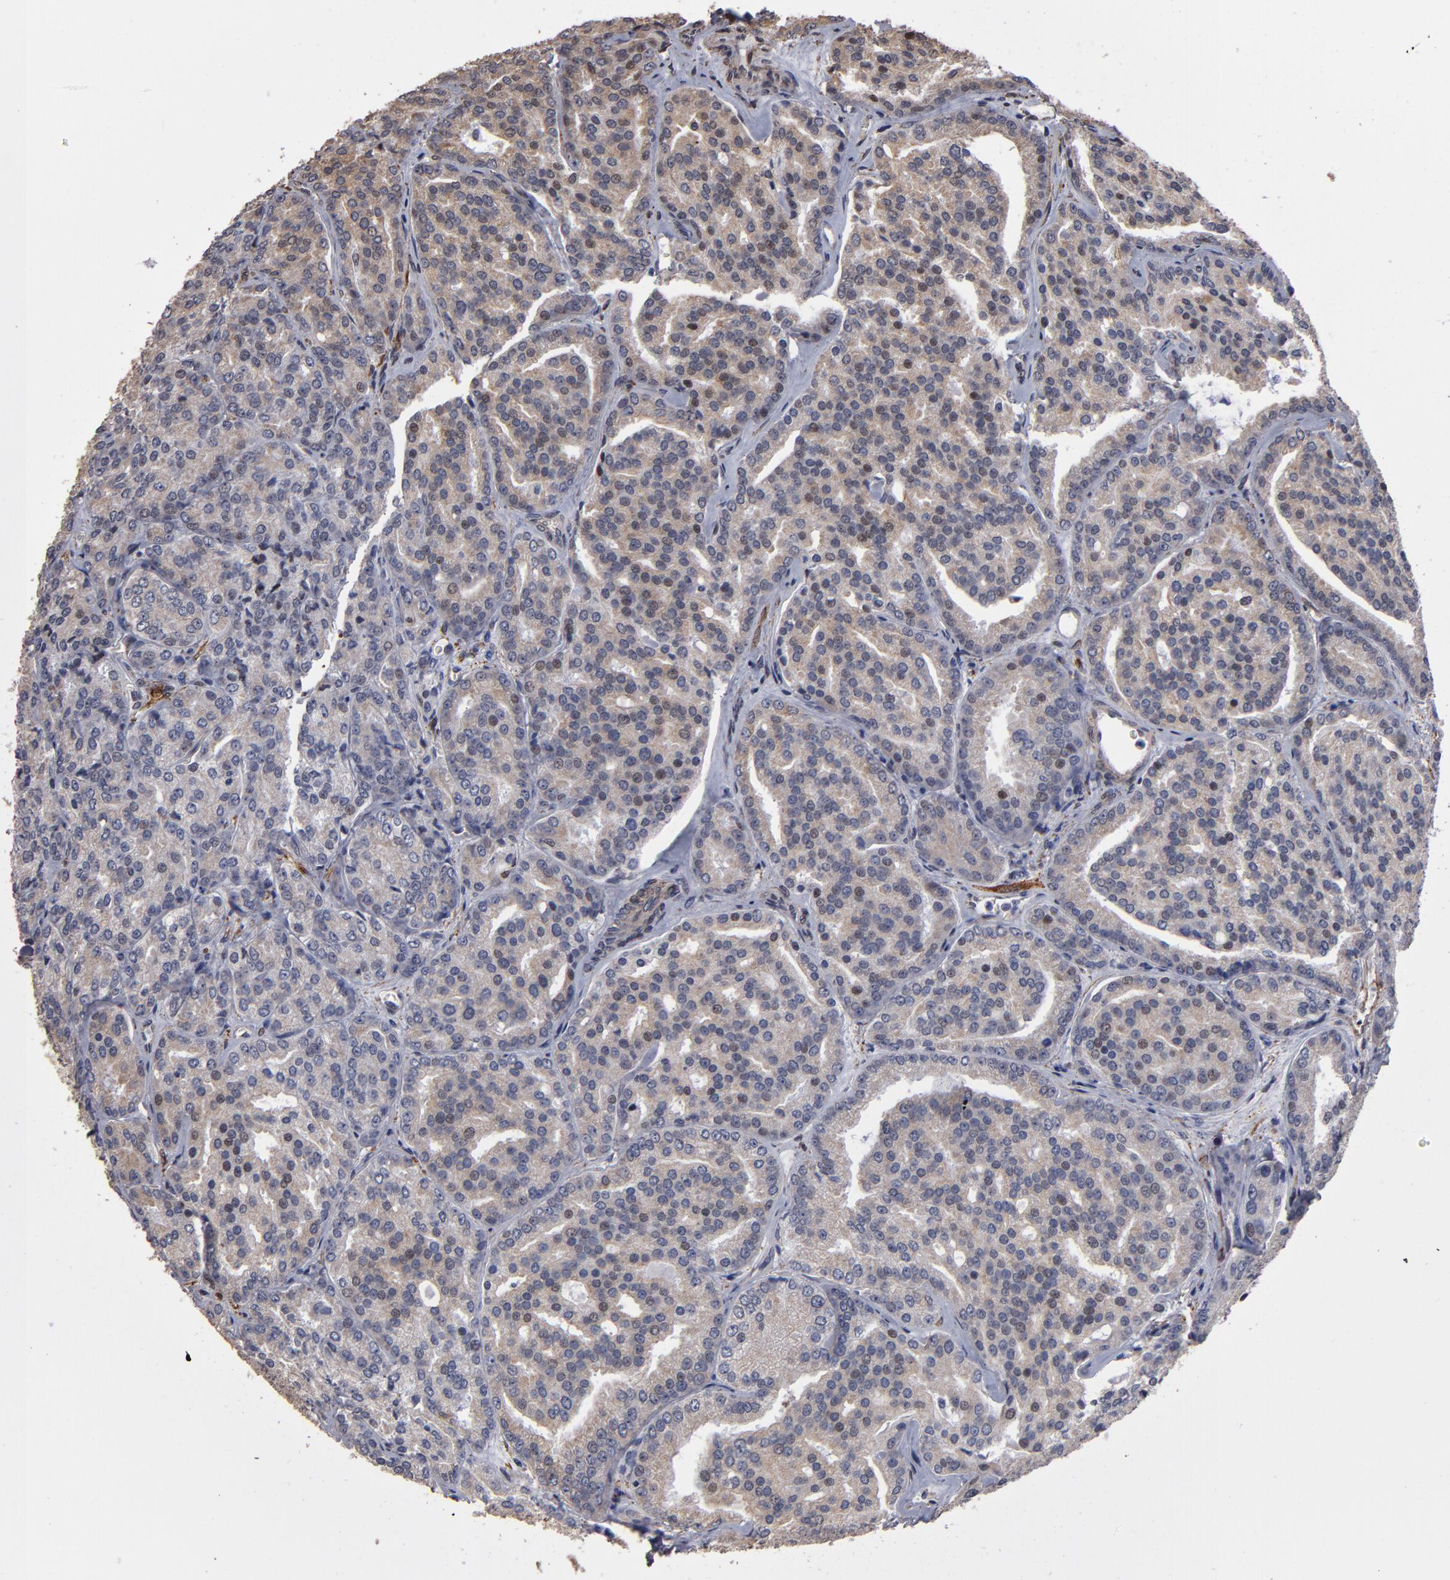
{"staining": {"intensity": "weak", "quantity": ">75%", "location": "cytoplasmic/membranous,nuclear"}, "tissue": "prostate cancer", "cell_type": "Tumor cells", "image_type": "cancer", "snomed": [{"axis": "morphology", "description": "Adenocarcinoma, High grade"}, {"axis": "topography", "description": "Prostate"}], "caption": "Immunohistochemistry (IHC) staining of prostate cancer (adenocarcinoma (high-grade)), which exhibits low levels of weak cytoplasmic/membranous and nuclear expression in approximately >75% of tumor cells indicating weak cytoplasmic/membranous and nuclear protein expression. The staining was performed using DAB (3,3'-diaminobenzidine) (brown) for protein detection and nuclei were counterstained in hematoxylin (blue).", "gene": "PGRMC1", "patient": {"sex": "male", "age": 64}}